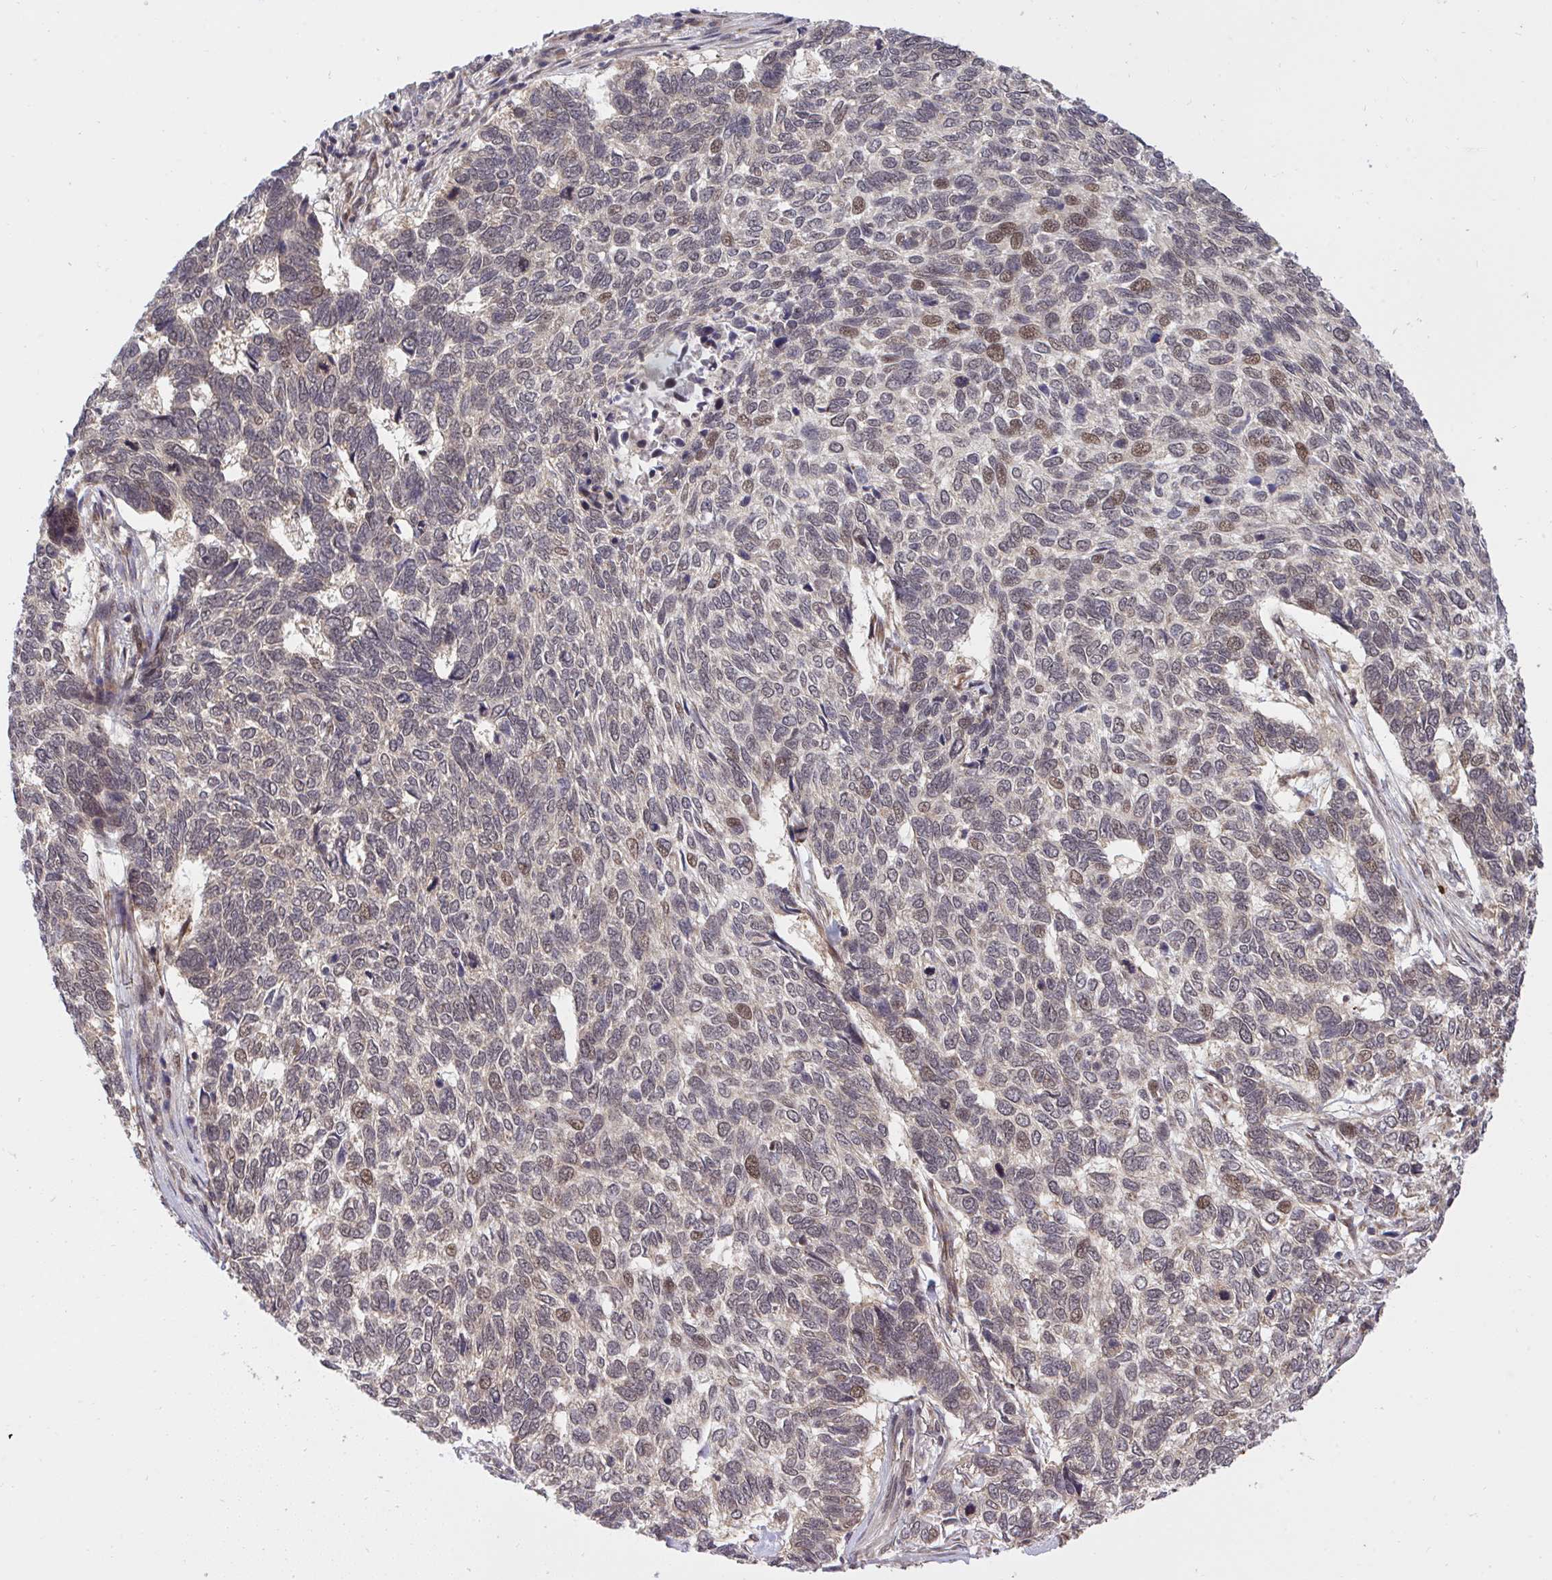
{"staining": {"intensity": "moderate", "quantity": "<25%", "location": "nuclear"}, "tissue": "skin cancer", "cell_type": "Tumor cells", "image_type": "cancer", "snomed": [{"axis": "morphology", "description": "Basal cell carcinoma"}, {"axis": "topography", "description": "Skin"}], "caption": "Skin cancer (basal cell carcinoma) stained with IHC shows moderate nuclear positivity in approximately <25% of tumor cells.", "gene": "ERI1", "patient": {"sex": "female", "age": 65}}